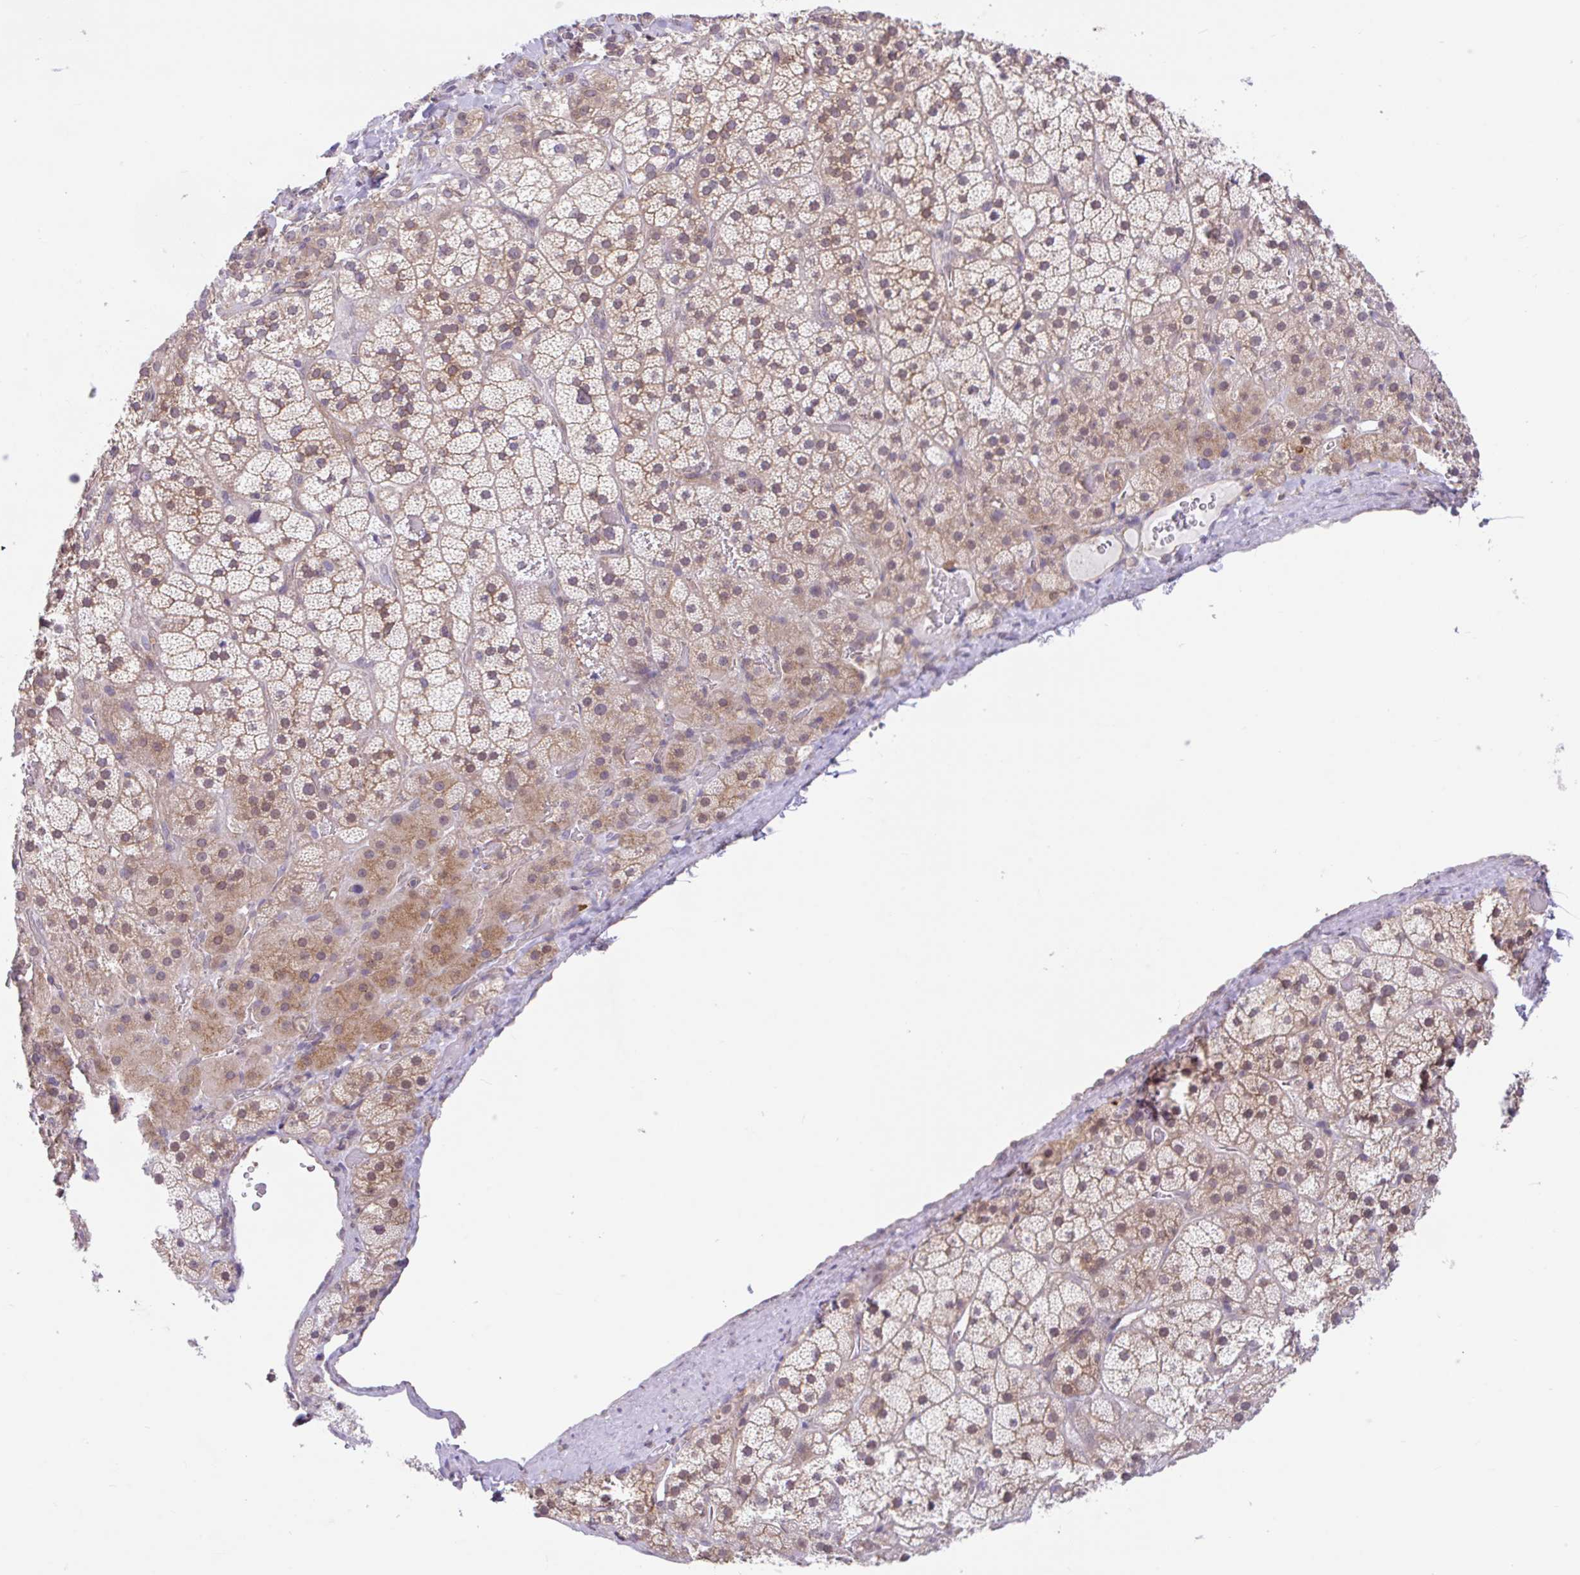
{"staining": {"intensity": "moderate", "quantity": ">75%", "location": "cytoplasmic/membranous"}, "tissue": "adrenal gland", "cell_type": "Glandular cells", "image_type": "normal", "snomed": [{"axis": "morphology", "description": "Normal tissue, NOS"}, {"axis": "topography", "description": "Adrenal gland"}], "caption": "A medium amount of moderate cytoplasmic/membranous expression is identified in about >75% of glandular cells in normal adrenal gland.", "gene": "RALBP1", "patient": {"sex": "male", "age": 57}}